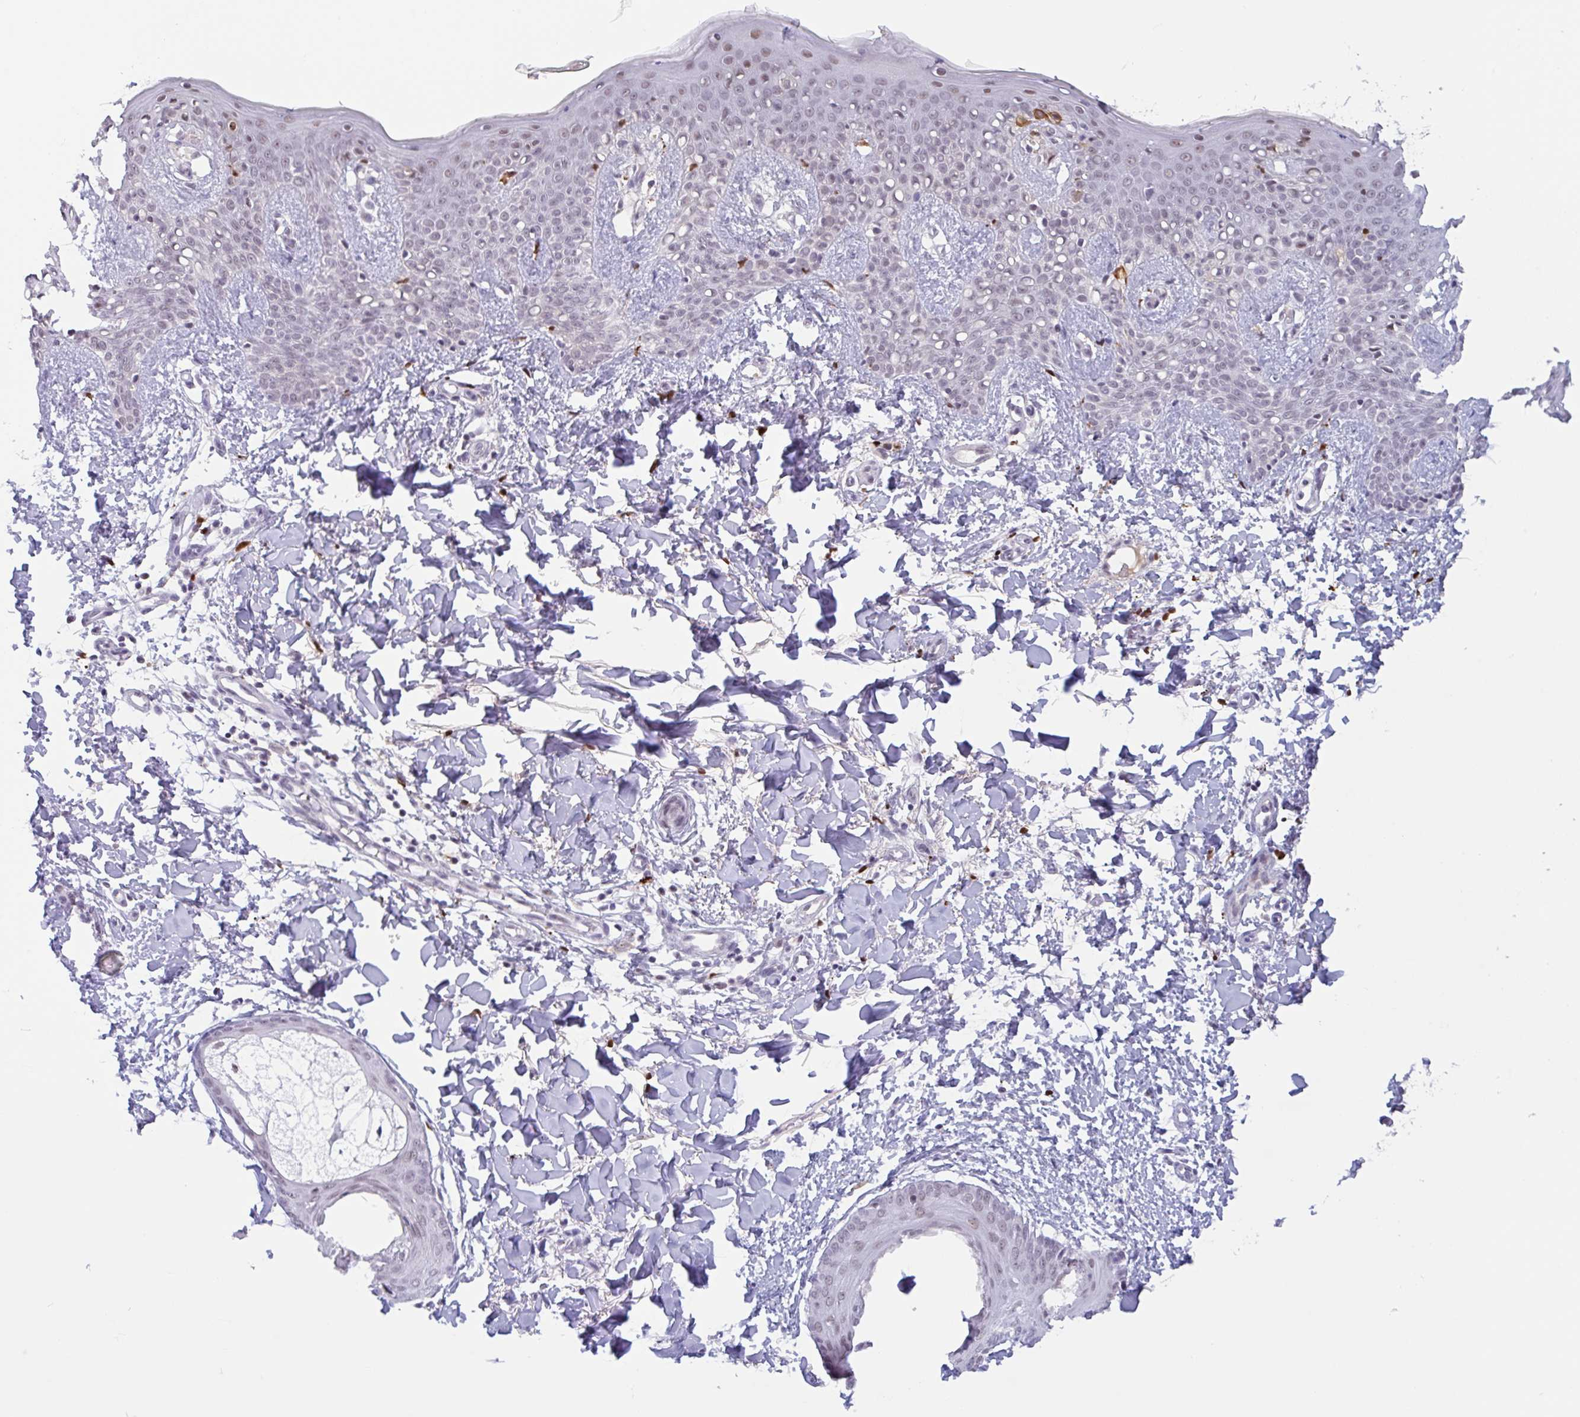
{"staining": {"intensity": "moderate", "quantity": "<25%", "location": "nuclear"}, "tissue": "skin", "cell_type": "Fibroblasts", "image_type": "normal", "snomed": [{"axis": "morphology", "description": "Normal tissue, NOS"}, {"axis": "topography", "description": "Skin"}], "caption": "Moderate nuclear protein expression is appreciated in approximately <25% of fibroblasts in skin.", "gene": "PLG", "patient": {"sex": "male", "age": 16}}